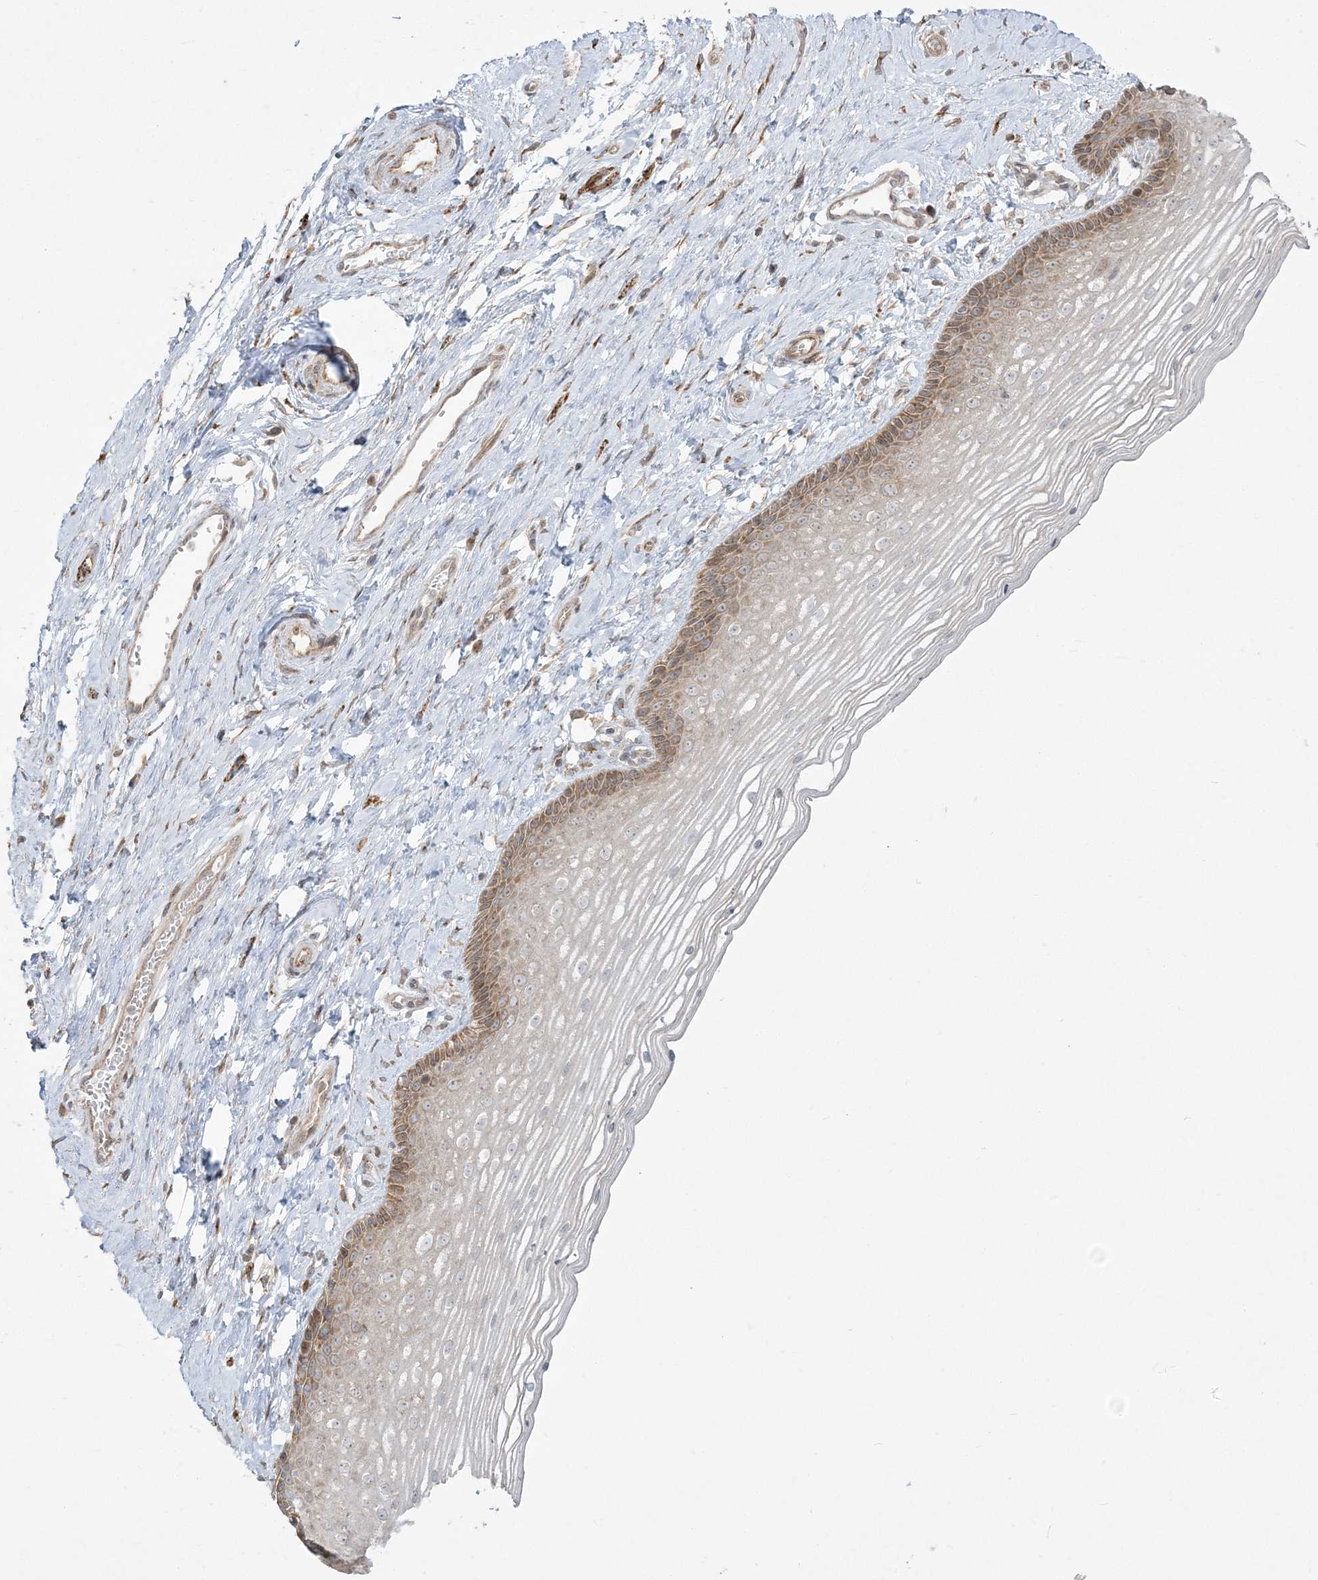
{"staining": {"intensity": "moderate", "quantity": "25%-75%", "location": "cytoplasmic/membranous"}, "tissue": "vagina", "cell_type": "Squamous epithelial cells", "image_type": "normal", "snomed": [{"axis": "morphology", "description": "Normal tissue, NOS"}, {"axis": "topography", "description": "Vagina"}], "caption": "Vagina stained with a brown dye demonstrates moderate cytoplasmic/membranous positive expression in about 25%-75% of squamous epithelial cells.", "gene": "ZC3H6", "patient": {"sex": "female", "age": 46}}